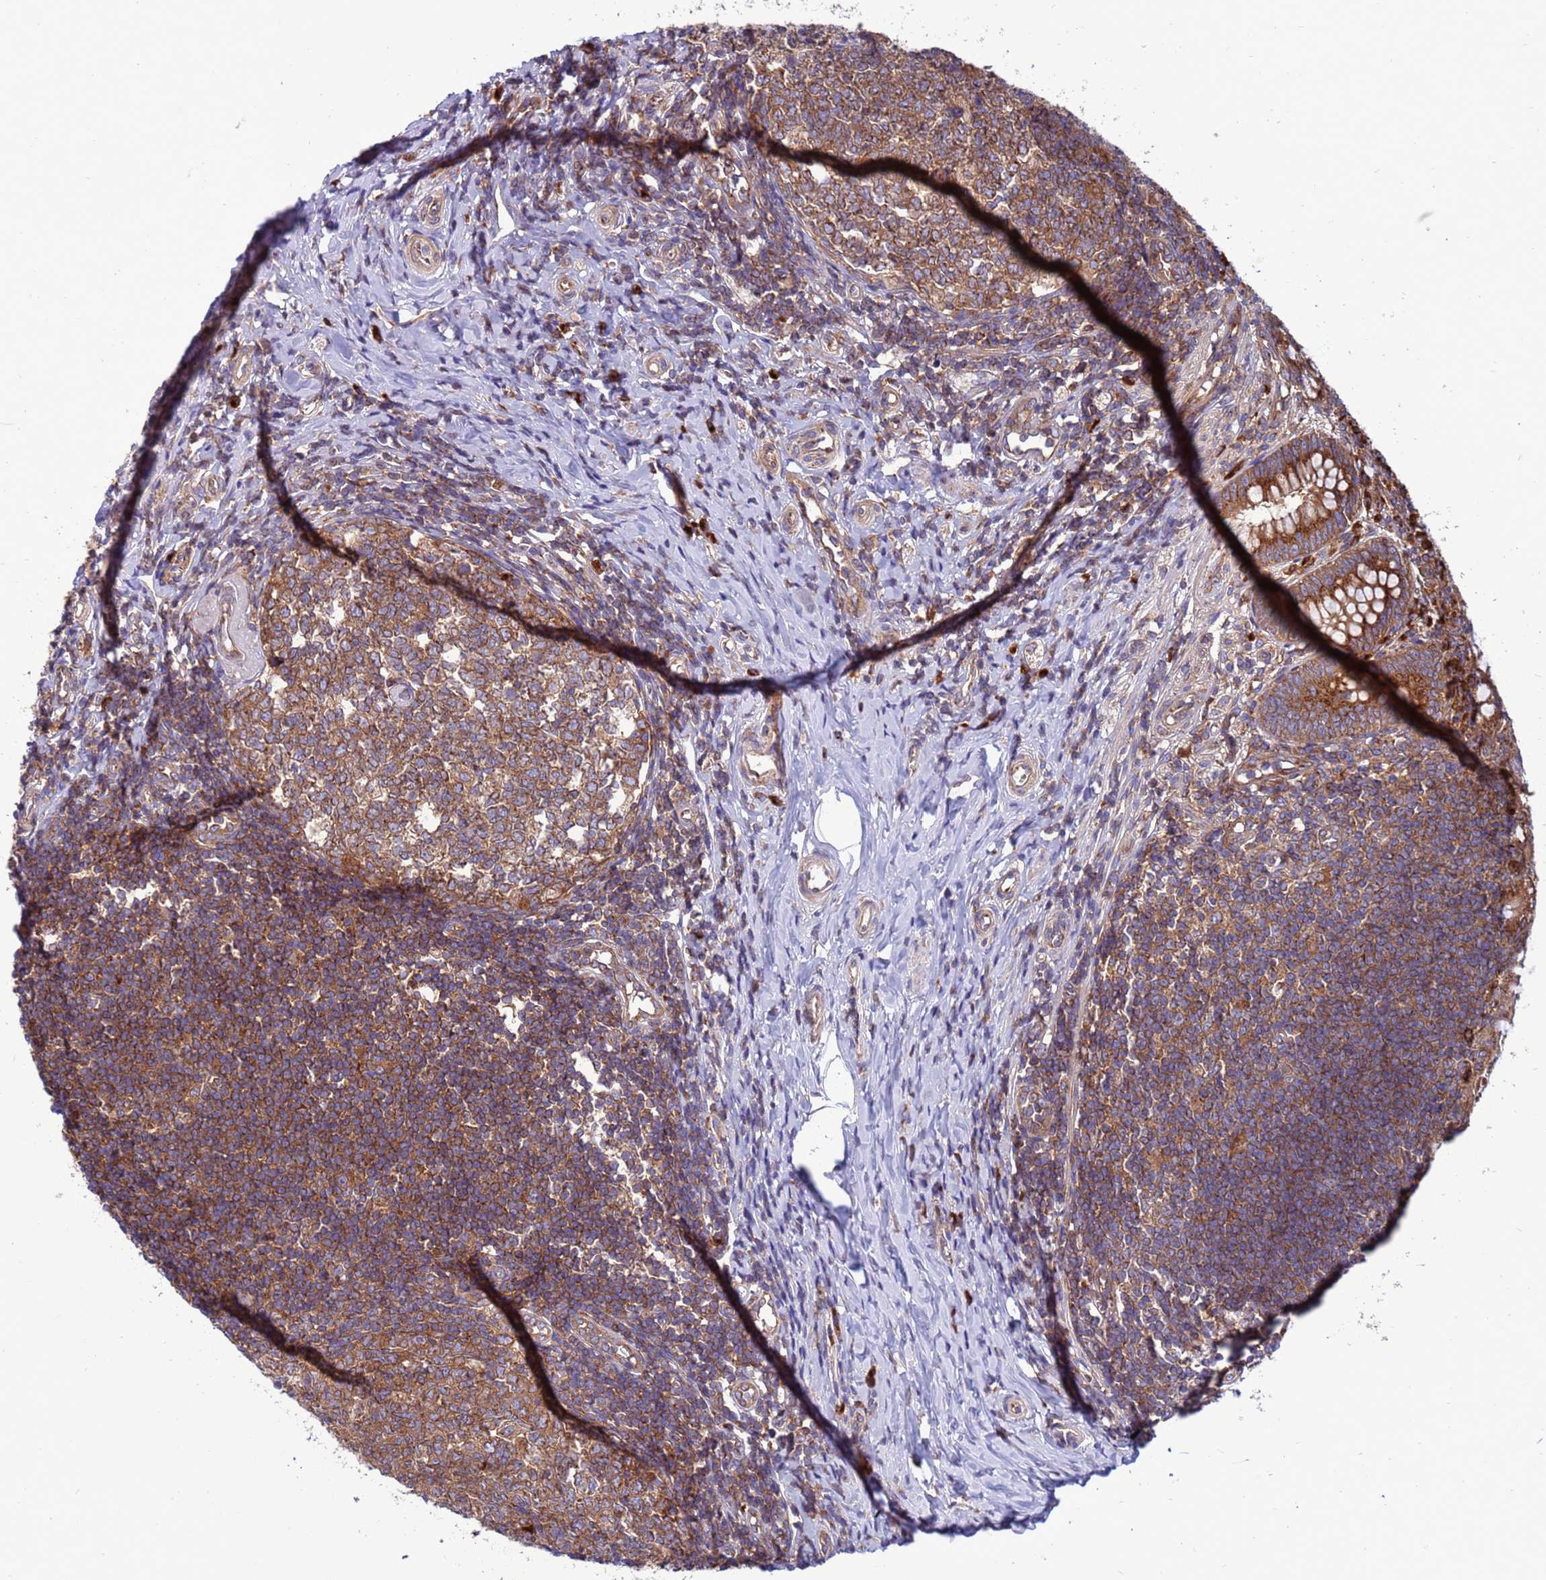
{"staining": {"intensity": "strong", "quantity": ">75%", "location": "cytoplasmic/membranous"}, "tissue": "appendix", "cell_type": "Glandular cells", "image_type": "normal", "snomed": [{"axis": "morphology", "description": "Normal tissue, NOS"}, {"axis": "topography", "description": "Appendix"}], "caption": "Strong cytoplasmic/membranous staining for a protein is appreciated in about >75% of glandular cells of benign appendix using immunohistochemistry (IHC).", "gene": "ZC3HAV1", "patient": {"sex": "male", "age": 14}}